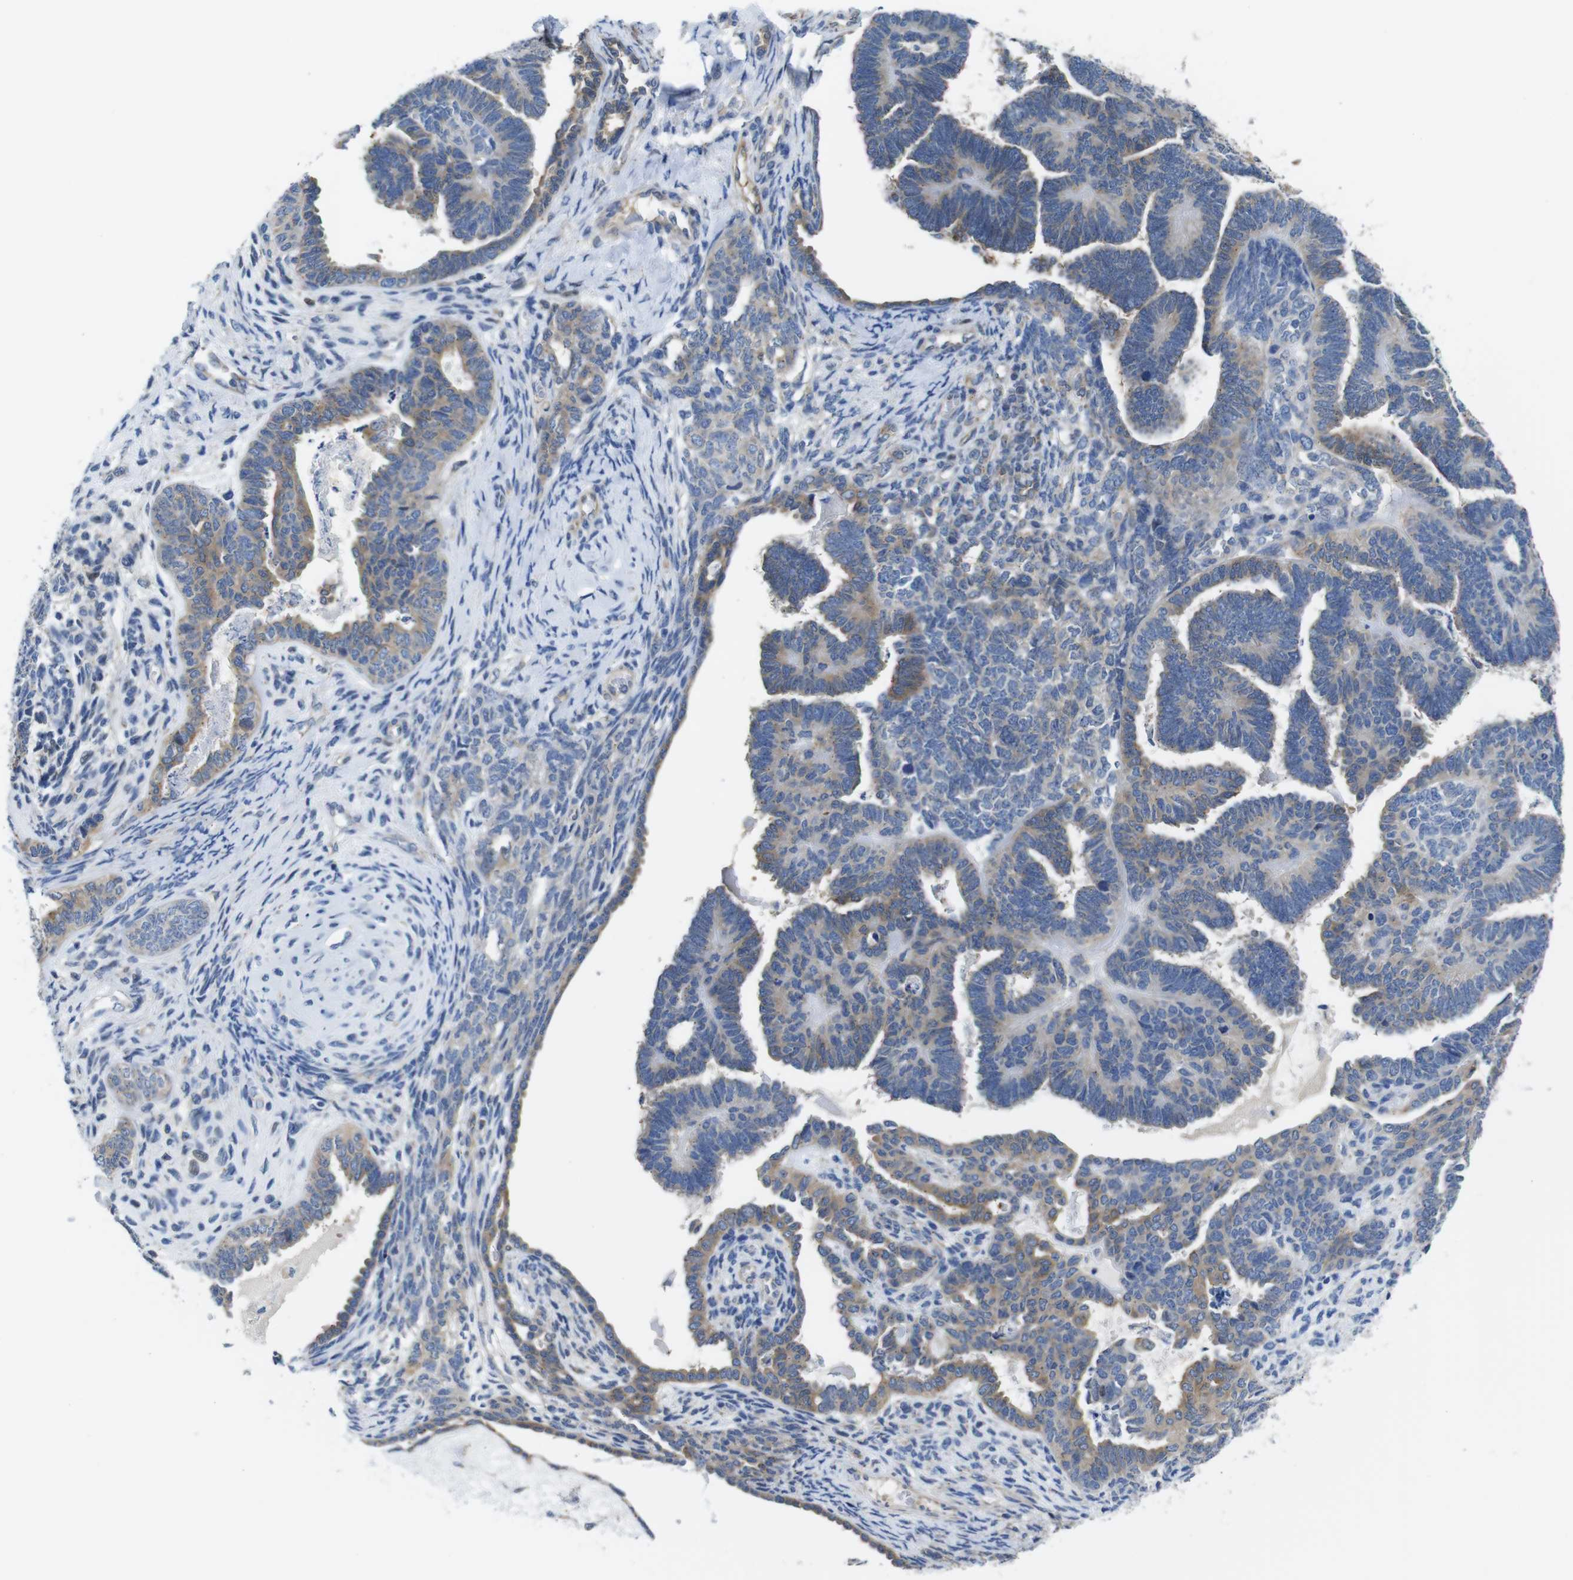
{"staining": {"intensity": "weak", "quantity": "25%-75%", "location": "cytoplasmic/membranous"}, "tissue": "endometrial cancer", "cell_type": "Tumor cells", "image_type": "cancer", "snomed": [{"axis": "morphology", "description": "Neoplasm, malignant, NOS"}, {"axis": "topography", "description": "Endometrium"}], "caption": "Immunohistochemical staining of endometrial cancer (neoplasm (malignant)) displays low levels of weak cytoplasmic/membranous positivity in approximately 25%-75% of tumor cells.", "gene": "DDRGK1", "patient": {"sex": "female", "age": 74}}